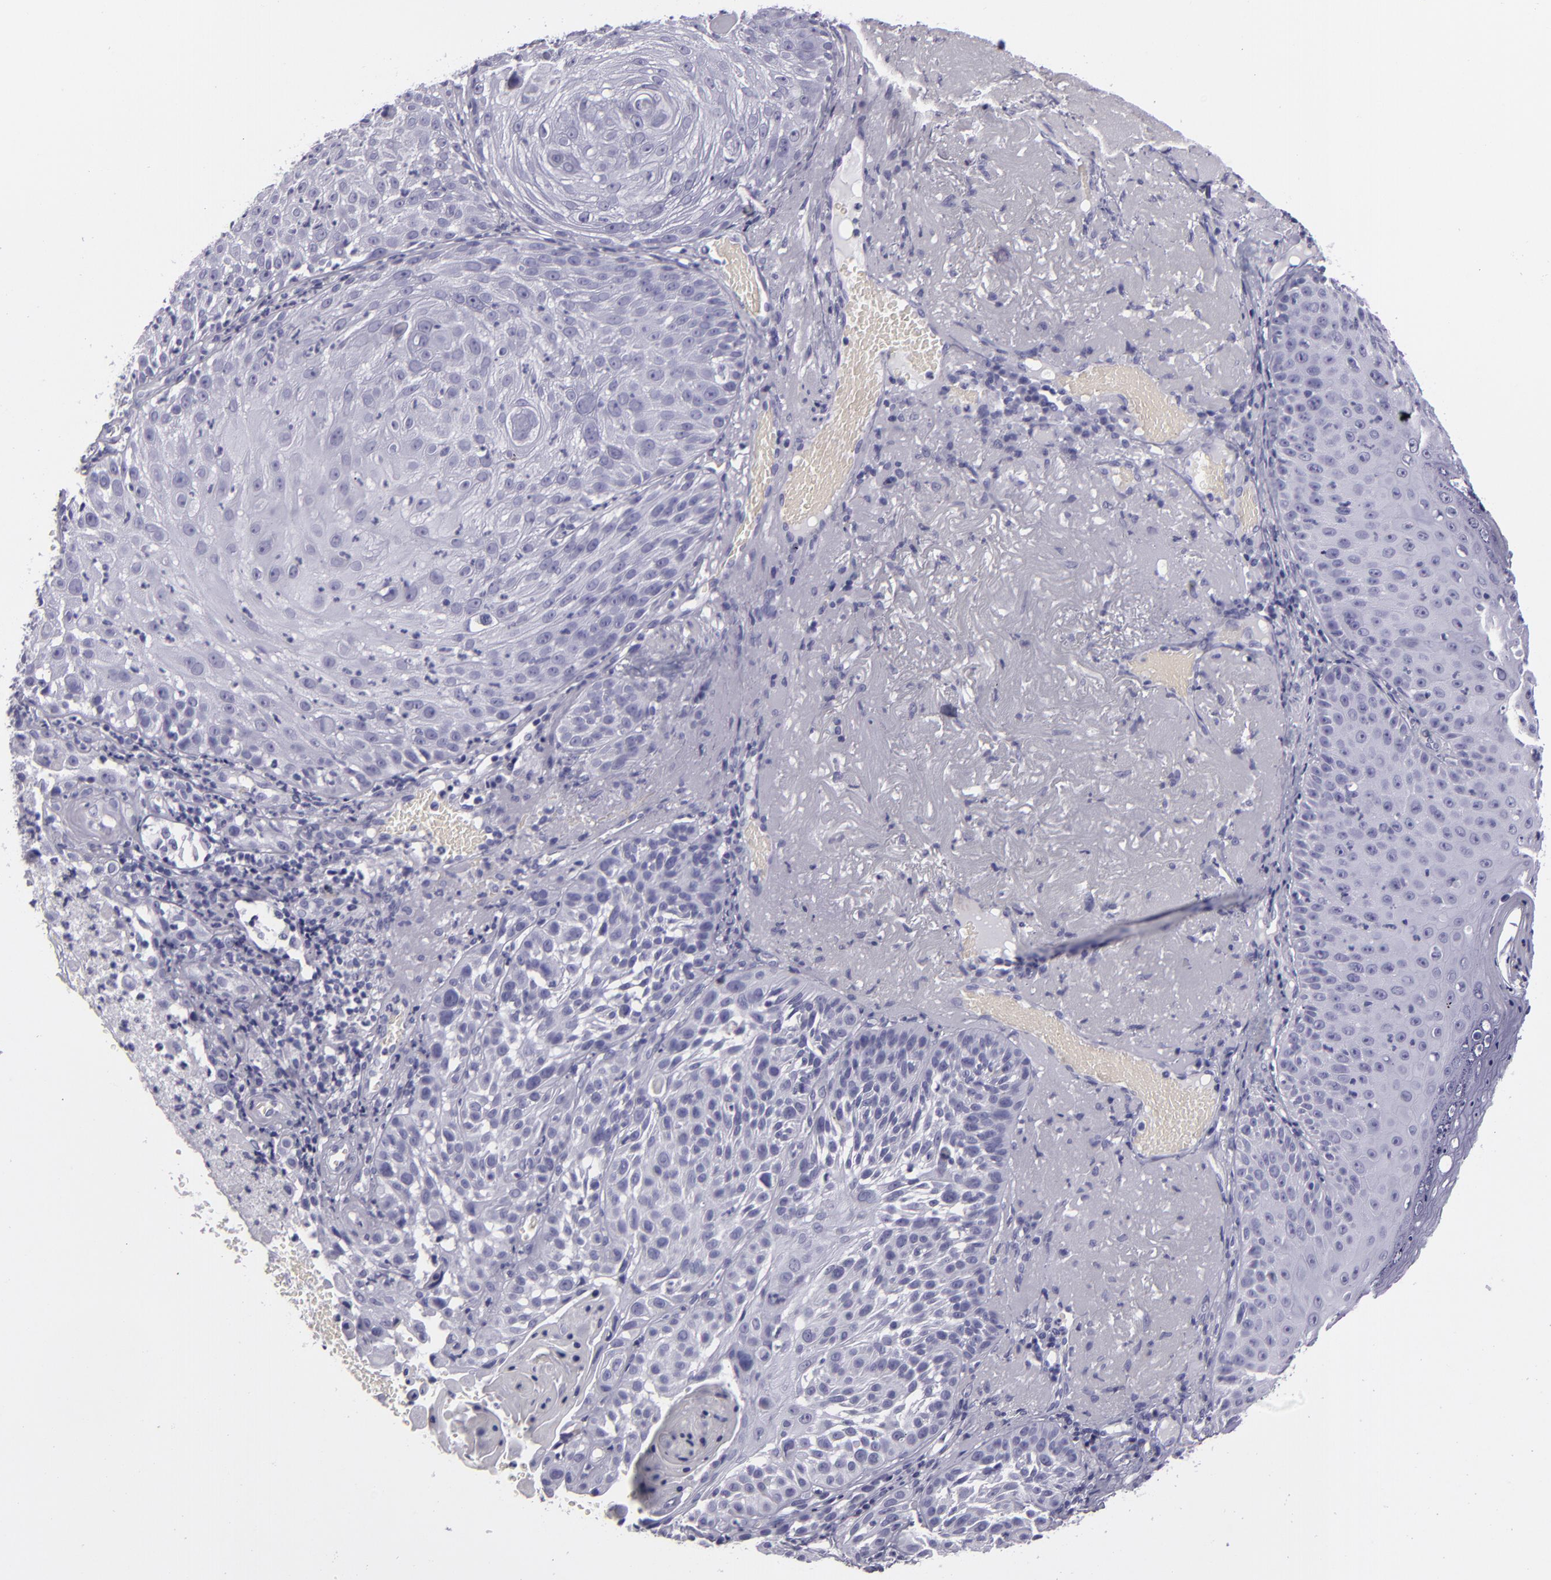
{"staining": {"intensity": "negative", "quantity": "none", "location": "none"}, "tissue": "skin cancer", "cell_type": "Tumor cells", "image_type": "cancer", "snomed": [{"axis": "morphology", "description": "Squamous cell carcinoma, NOS"}, {"axis": "topography", "description": "Skin"}], "caption": "There is no significant positivity in tumor cells of skin cancer (squamous cell carcinoma).", "gene": "CR2", "patient": {"sex": "female", "age": 89}}